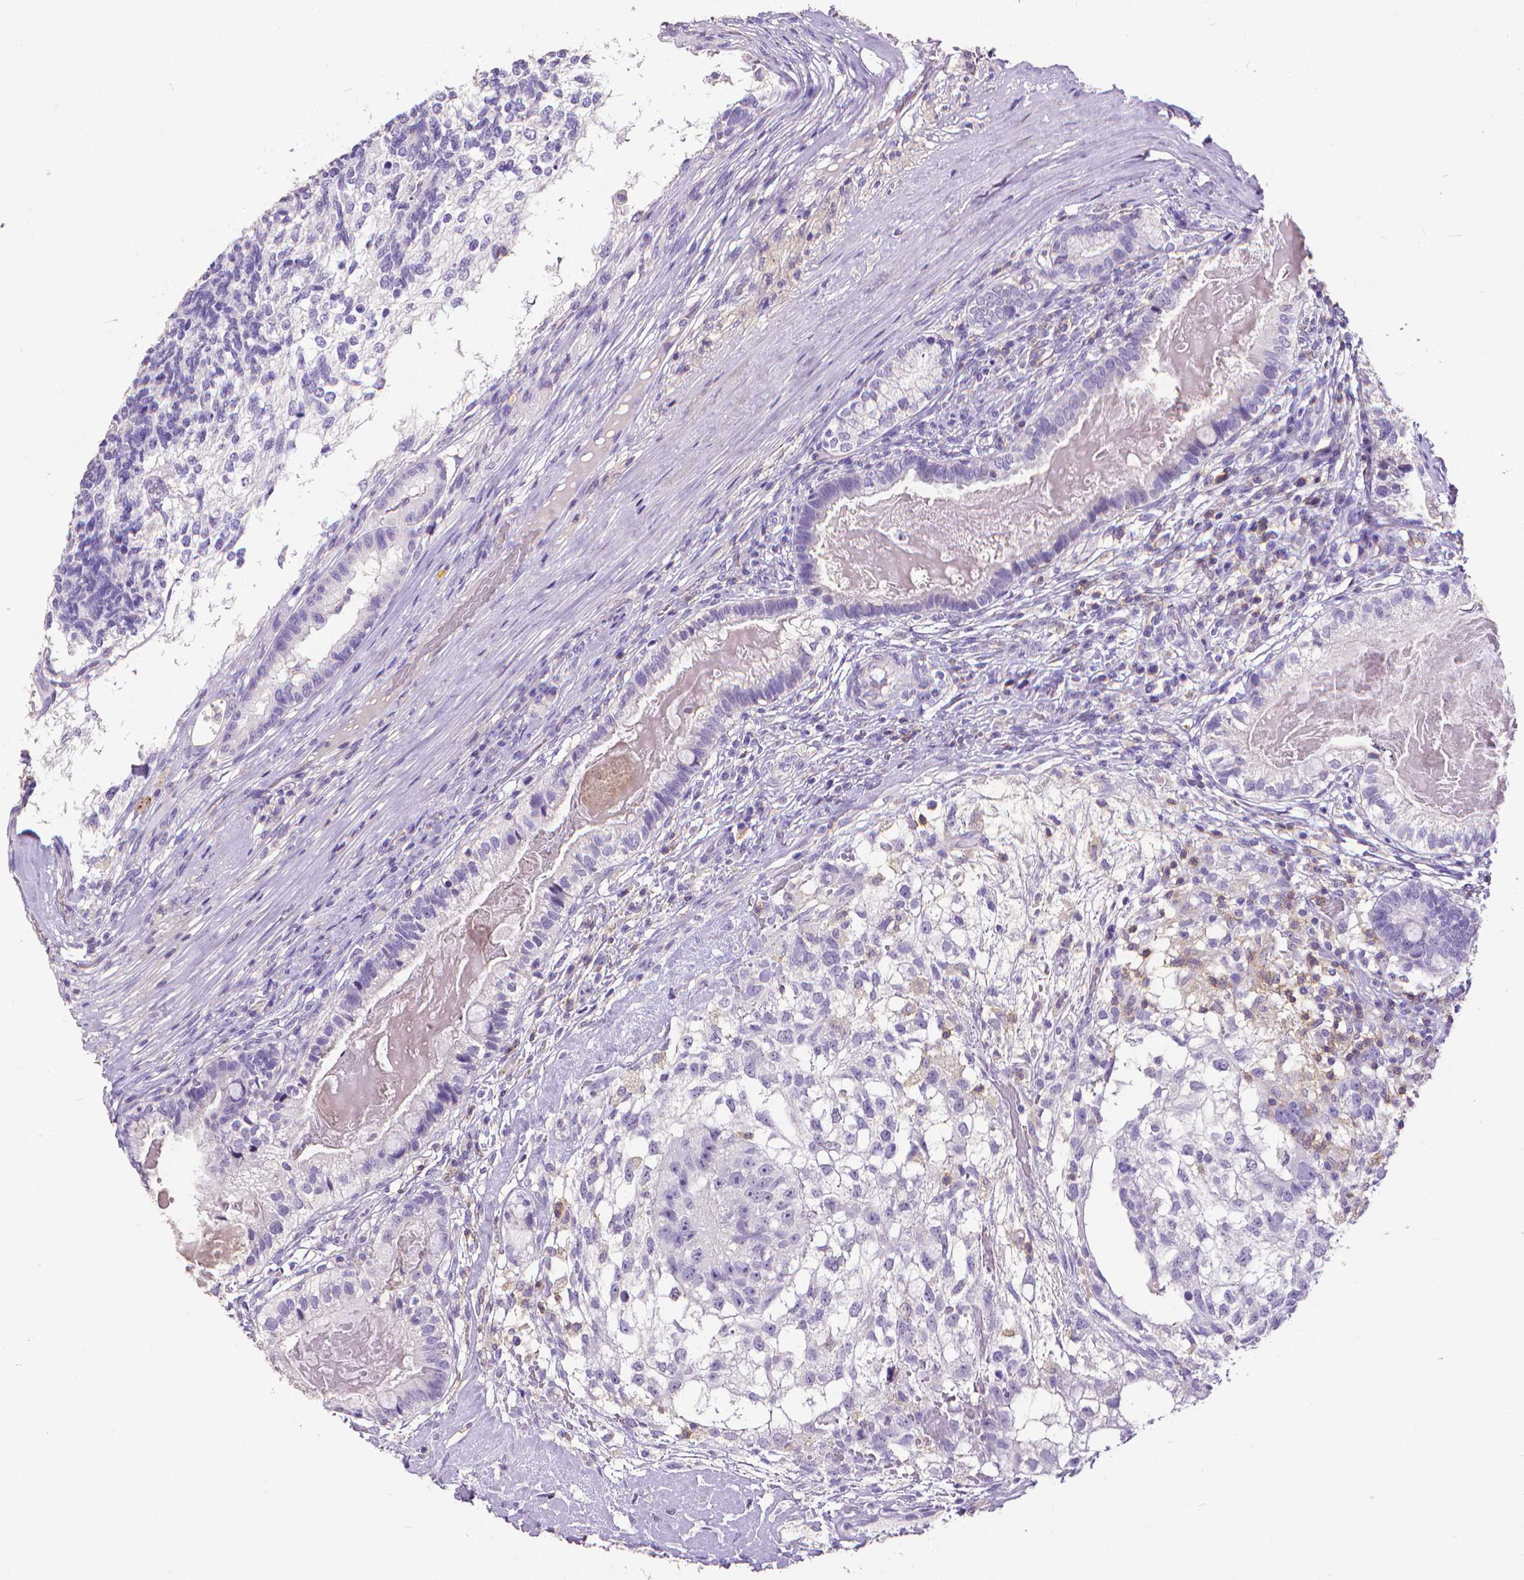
{"staining": {"intensity": "negative", "quantity": "none", "location": "none"}, "tissue": "testis cancer", "cell_type": "Tumor cells", "image_type": "cancer", "snomed": [{"axis": "morphology", "description": "Seminoma, NOS"}, {"axis": "morphology", "description": "Carcinoma, Embryonal, NOS"}, {"axis": "topography", "description": "Testis"}], "caption": "Tumor cells show no significant protein positivity in seminoma (testis). Nuclei are stained in blue.", "gene": "CD4", "patient": {"sex": "male", "age": 41}}